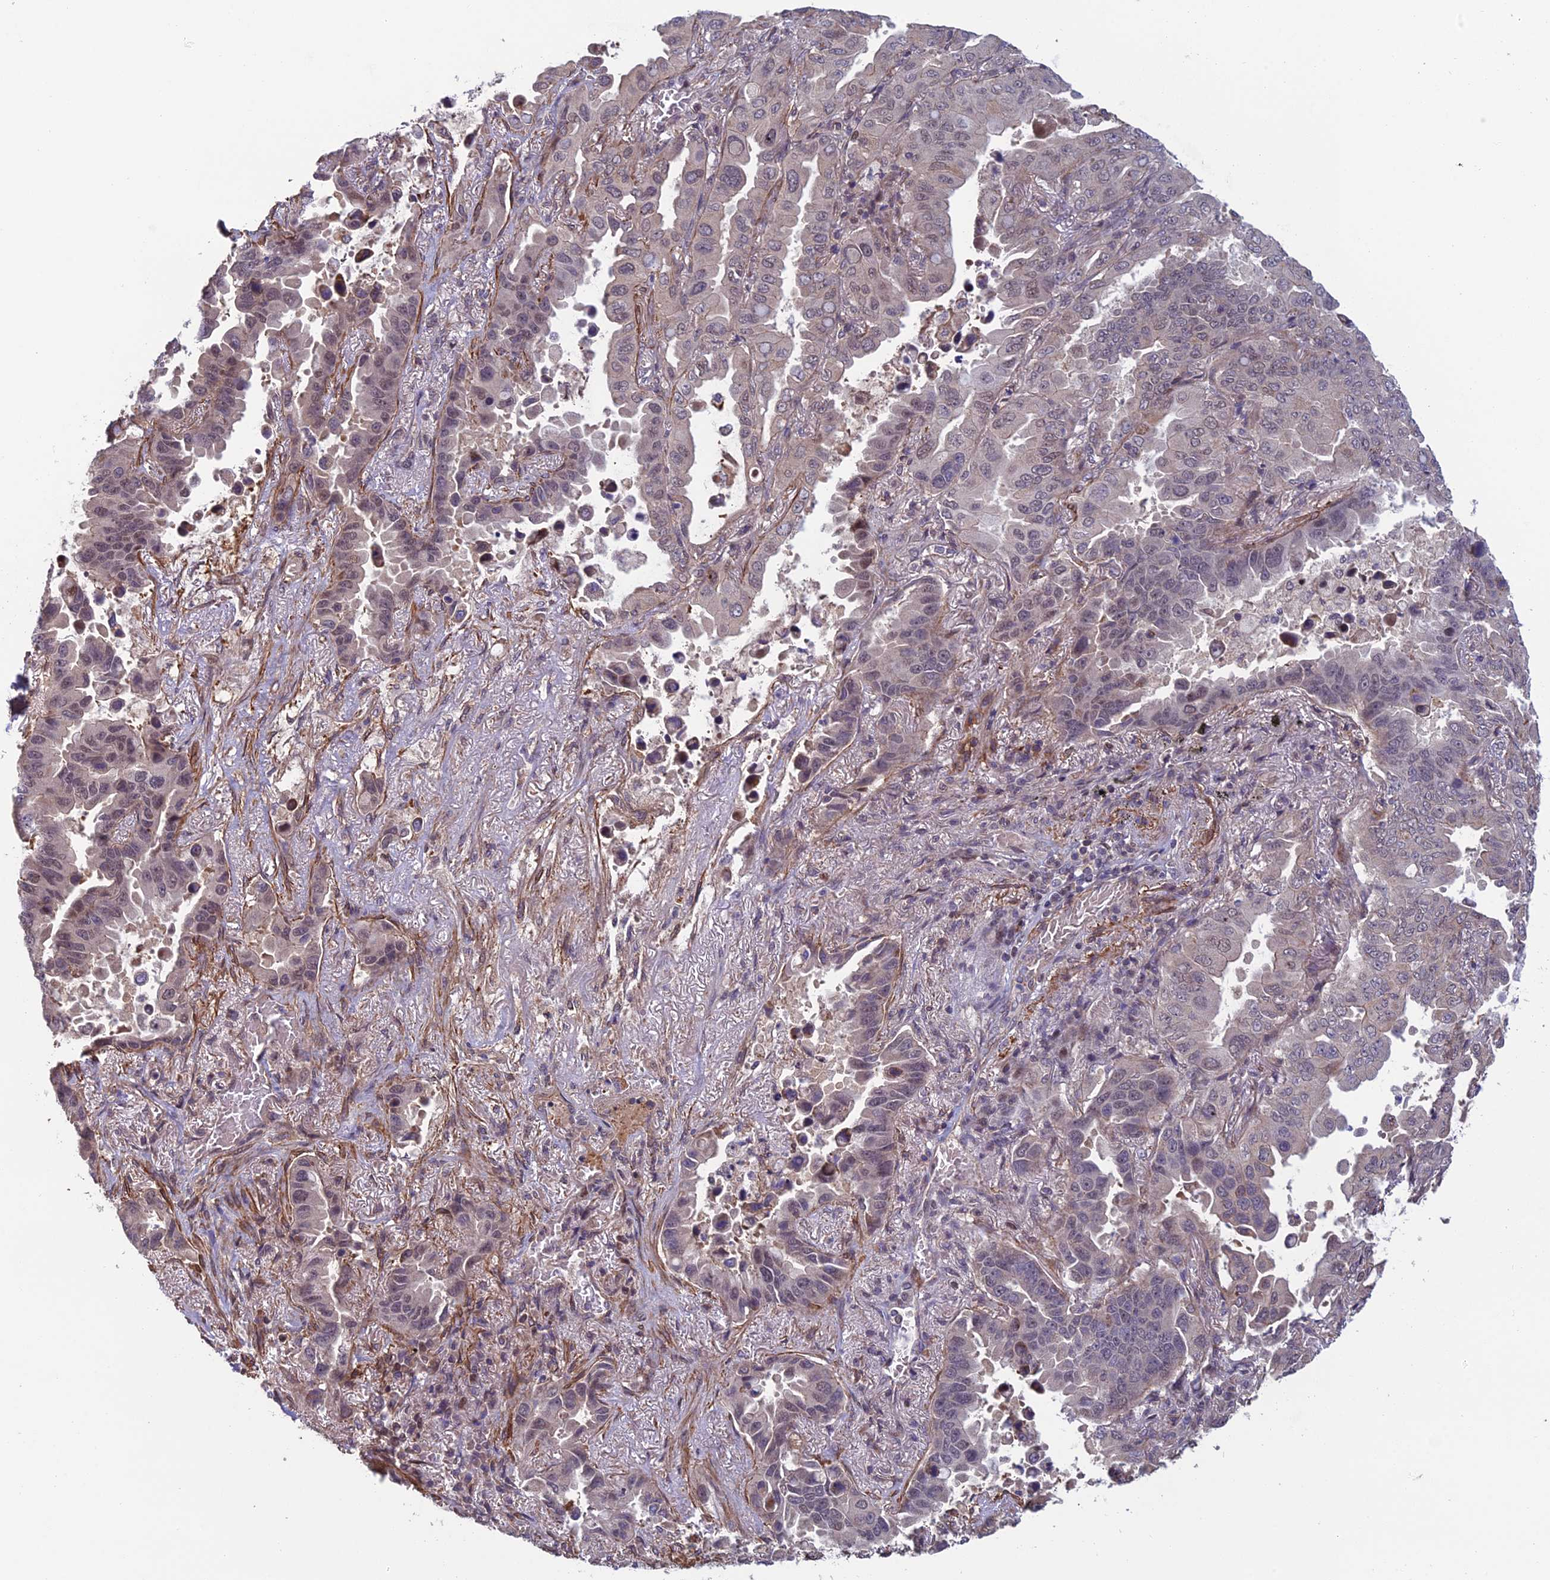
{"staining": {"intensity": "weak", "quantity": "<25%", "location": "nuclear"}, "tissue": "lung cancer", "cell_type": "Tumor cells", "image_type": "cancer", "snomed": [{"axis": "morphology", "description": "Adenocarcinoma, NOS"}, {"axis": "topography", "description": "Lung"}], "caption": "Immunohistochemistry histopathology image of neoplastic tissue: human lung cancer stained with DAB displays no significant protein expression in tumor cells. Nuclei are stained in blue.", "gene": "CCDC183", "patient": {"sex": "male", "age": 64}}